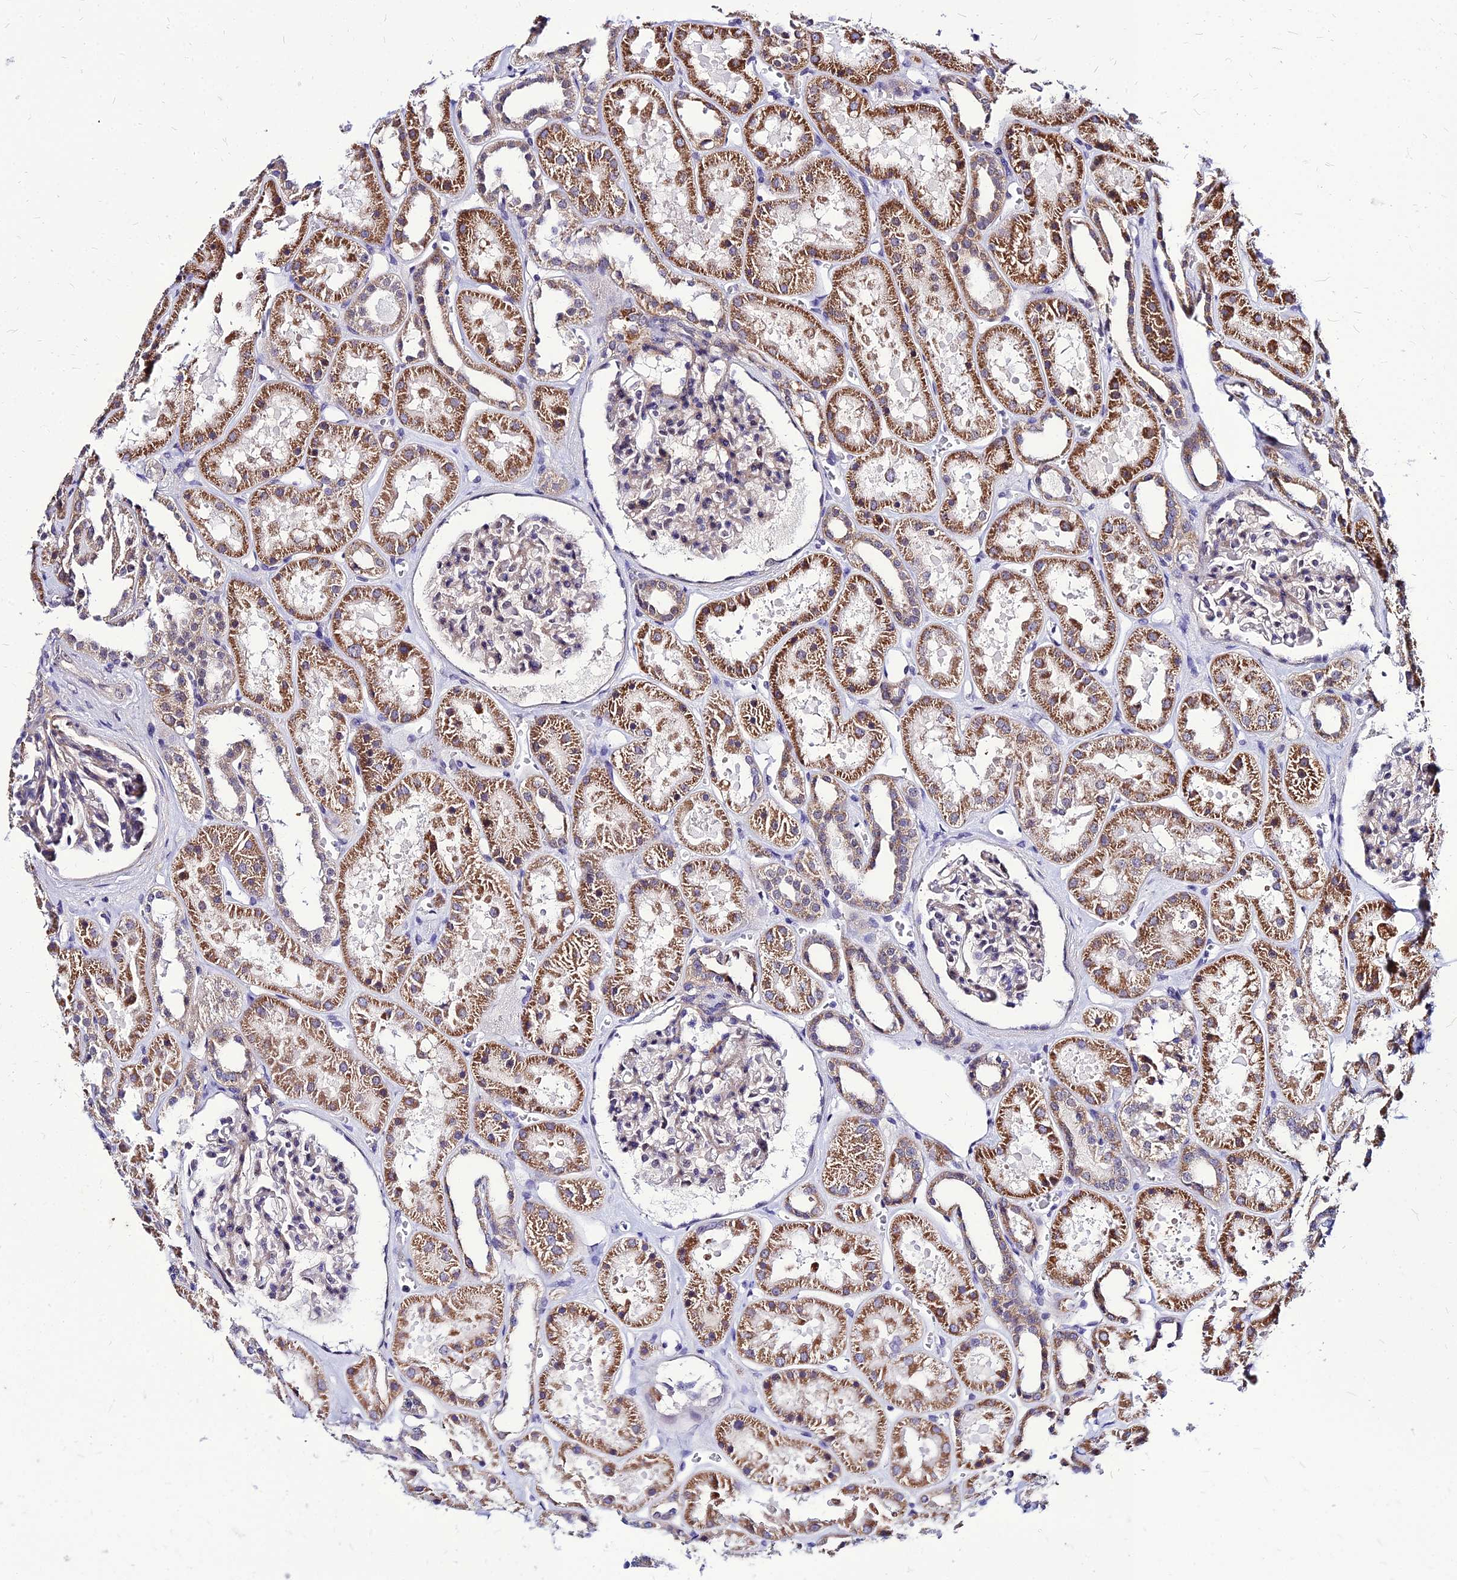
{"staining": {"intensity": "weak", "quantity": "<25%", "location": "cytoplasmic/membranous"}, "tissue": "kidney", "cell_type": "Cells in glomeruli", "image_type": "normal", "snomed": [{"axis": "morphology", "description": "Normal tissue, NOS"}, {"axis": "topography", "description": "Kidney"}], "caption": "High power microscopy image of an immunohistochemistry (IHC) micrograph of unremarkable kidney, revealing no significant staining in cells in glomeruli.", "gene": "YEATS2", "patient": {"sex": "female", "age": 41}}